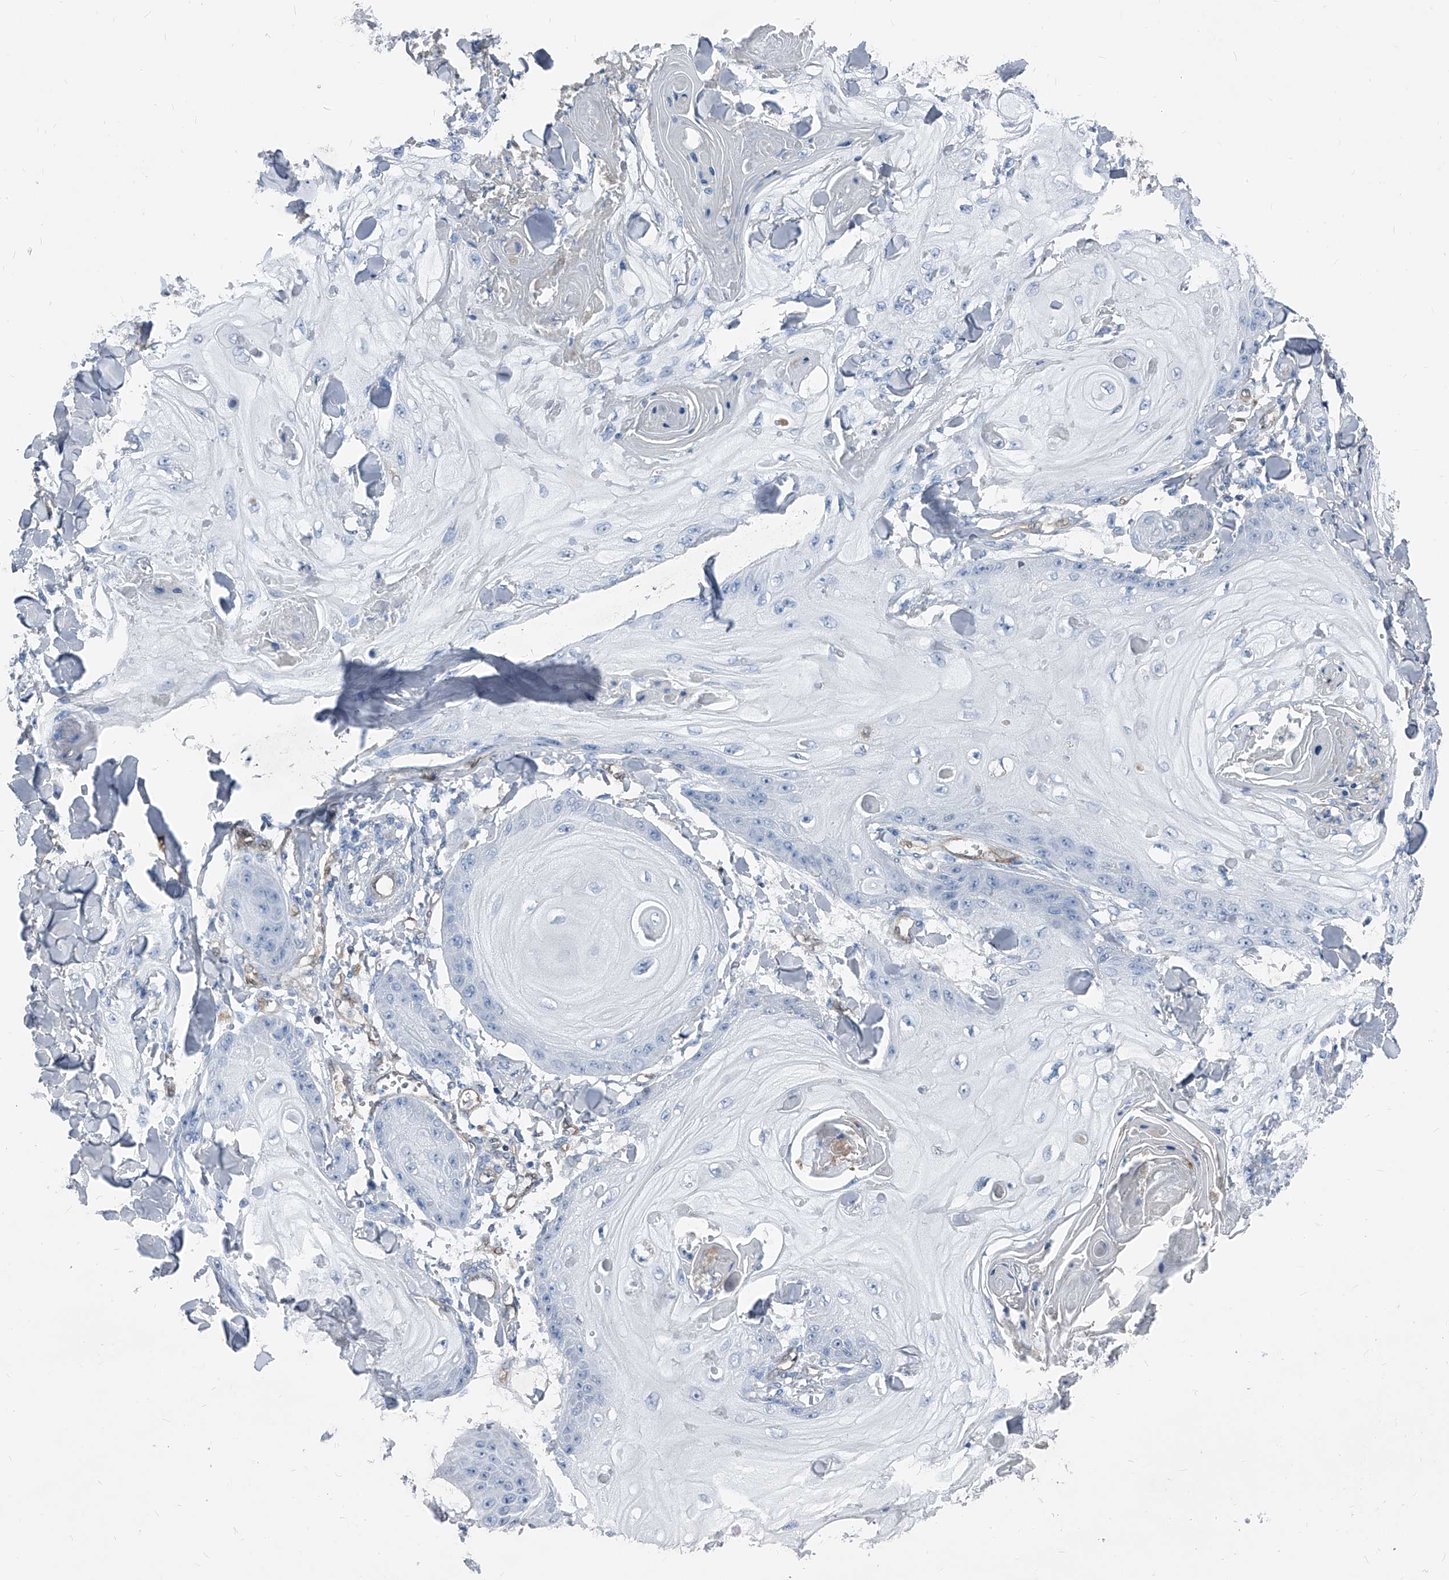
{"staining": {"intensity": "negative", "quantity": "none", "location": "none"}, "tissue": "skin cancer", "cell_type": "Tumor cells", "image_type": "cancer", "snomed": [{"axis": "morphology", "description": "Squamous cell carcinoma, NOS"}, {"axis": "topography", "description": "Skin"}], "caption": "Immunohistochemistry (IHC) of human squamous cell carcinoma (skin) shows no staining in tumor cells.", "gene": "MAP2K6", "patient": {"sex": "male", "age": 74}}